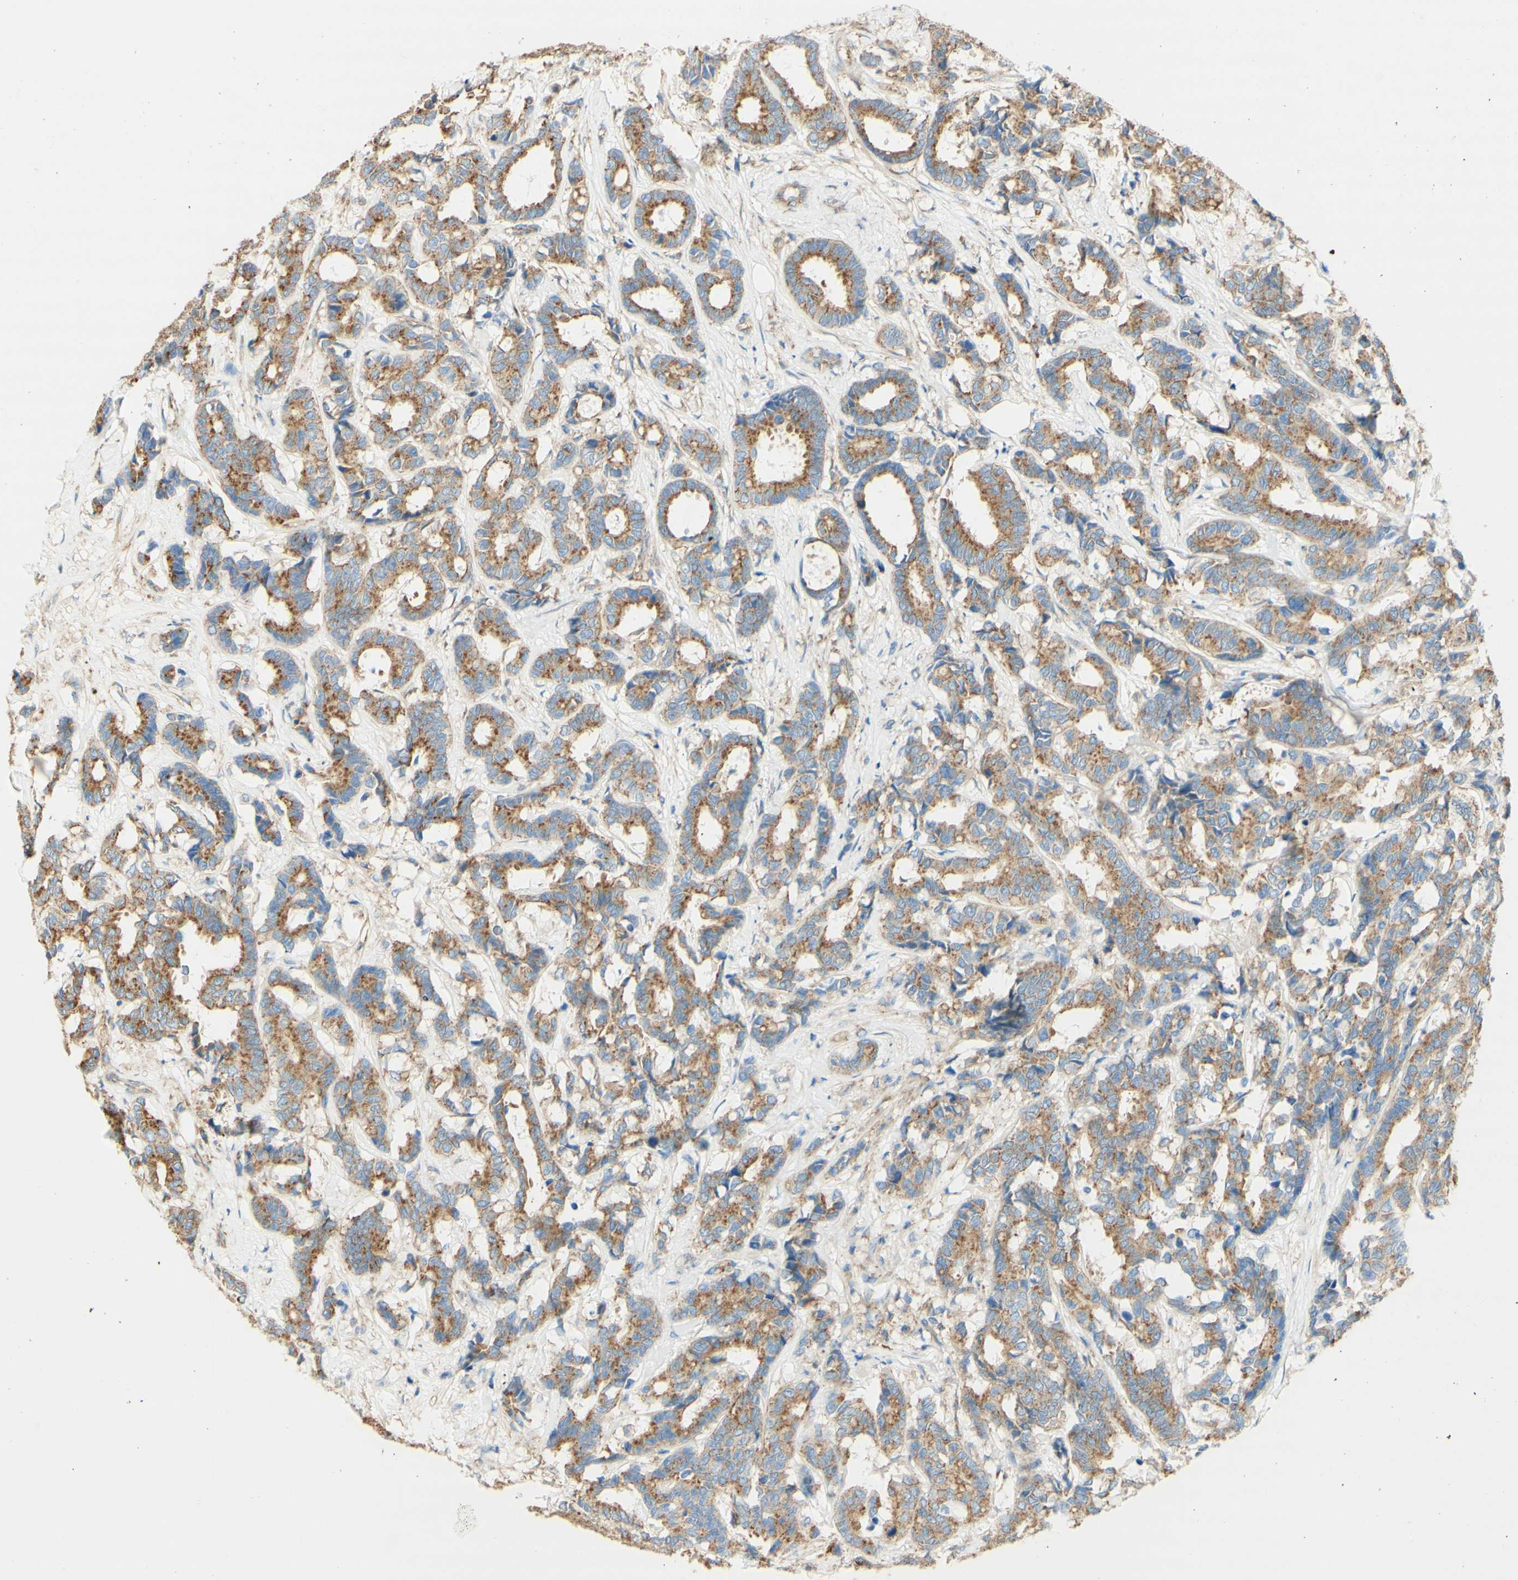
{"staining": {"intensity": "moderate", "quantity": ">75%", "location": "cytoplasmic/membranous"}, "tissue": "breast cancer", "cell_type": "Tumor cells", "image_type": "cancer", "snomed": [{"axis": "morphology", "description": "Duct carcinoma"}, {"axis": "topography", "description": "Breast"}], "caption": "The photomicrograph demonstrates a brown stain indicating the presence of a protein in the cytoplasmic/membranous of tumor cells in intraductal carcinoma (breast).", "gene": "CLTC", "patient": {"sex": "female", "age": 87}}